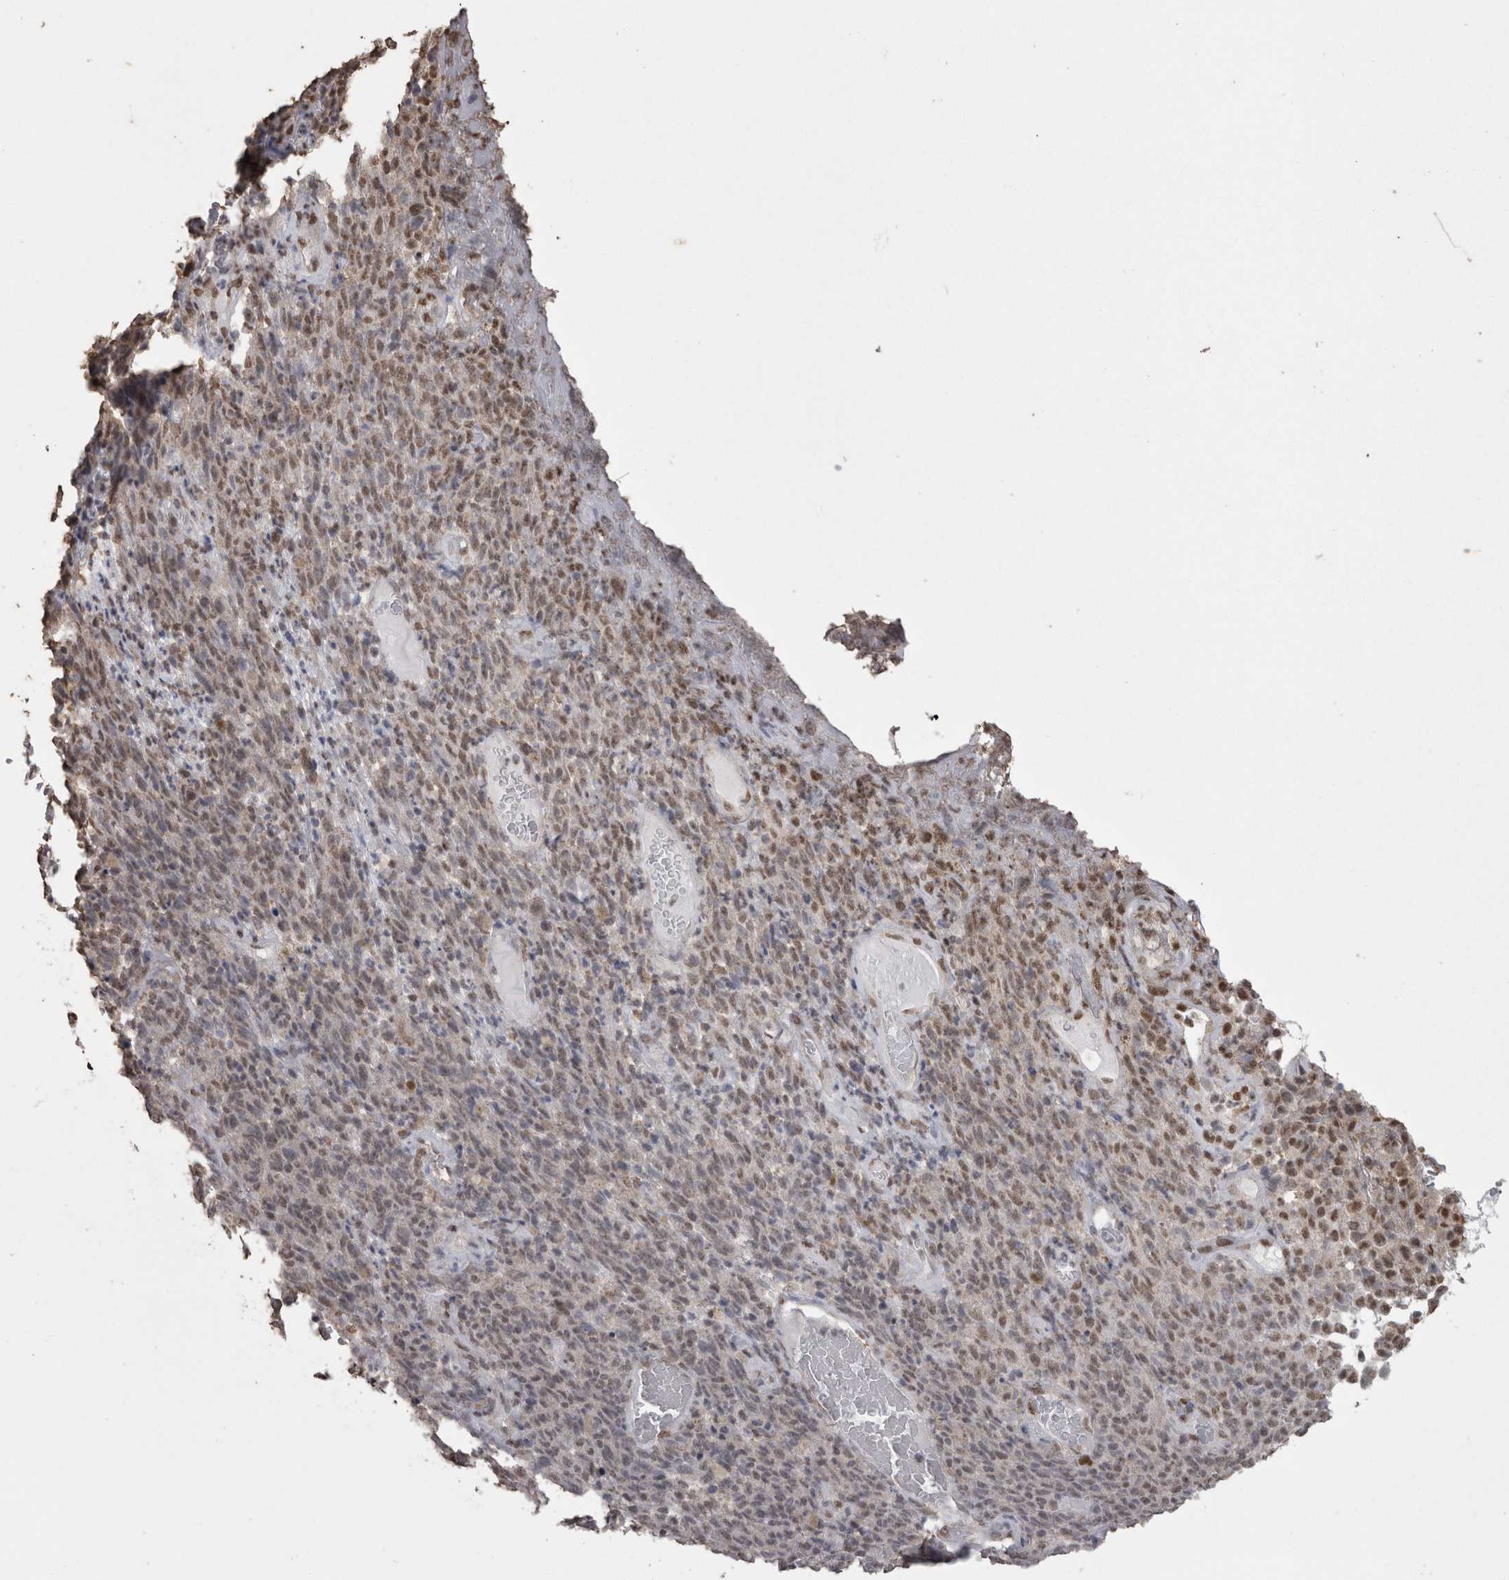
{"staining": {"intensity": "weak", "quantity": "25%-75%", "location": "nuclear"}, "tissue": "melanoma", "cell_type": "Tumor cells", "image_type": "cancer", "snomed": [{"axis": "morphology", "description": "Malignant melanoma, NOS"}, {"axis": "topography", "description": "Skin"}], "caption": "Immunohistochemical staining of human malignant melanoma displays low levels of weak nuclear protein positivity in about 25%-75% of tumor cells.", "gene": "SMAD7", "patient": {"sex": "female", "age": 82}}